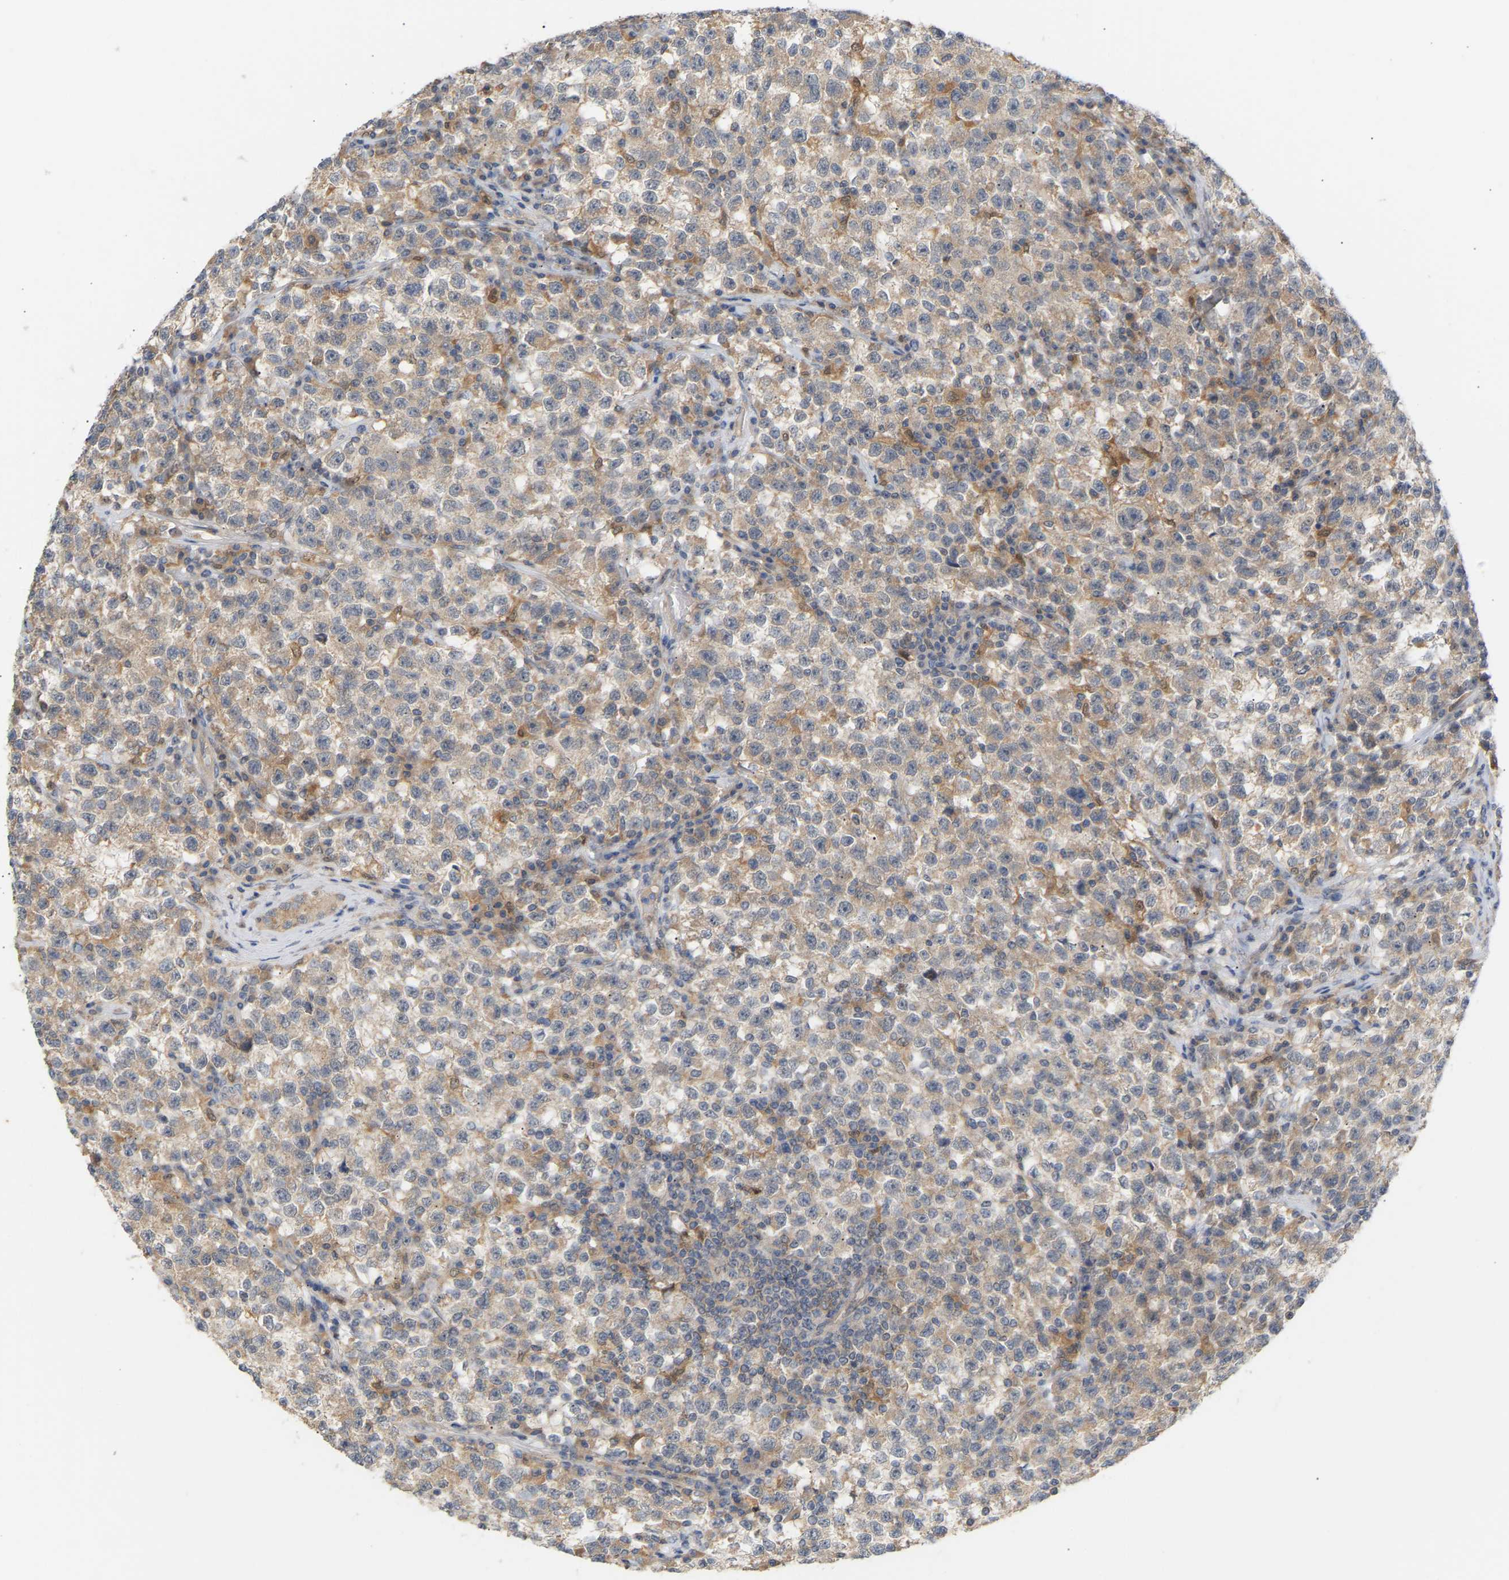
{"staining": {"intensity": "weak", "quantity": ">75%", "location": "cytoplasmic/membranous"}, "tissue": "testis cancer", "cell_type": "Tumor cells", "image_type": "cancer", "snomed": [{"axis": "morphology", "description": "Seminoma, NOS"}, {"axis": "topography", "description": "Testis"}], "caption": "Immunohistochemical staining of human seminoma (testis) reveals low levels of weak cytoplasmic/membranous protein staining in approximately >75% of tumor cells.", "gene": "TPMT", "patient": {"sex": "male", "age": 22}}